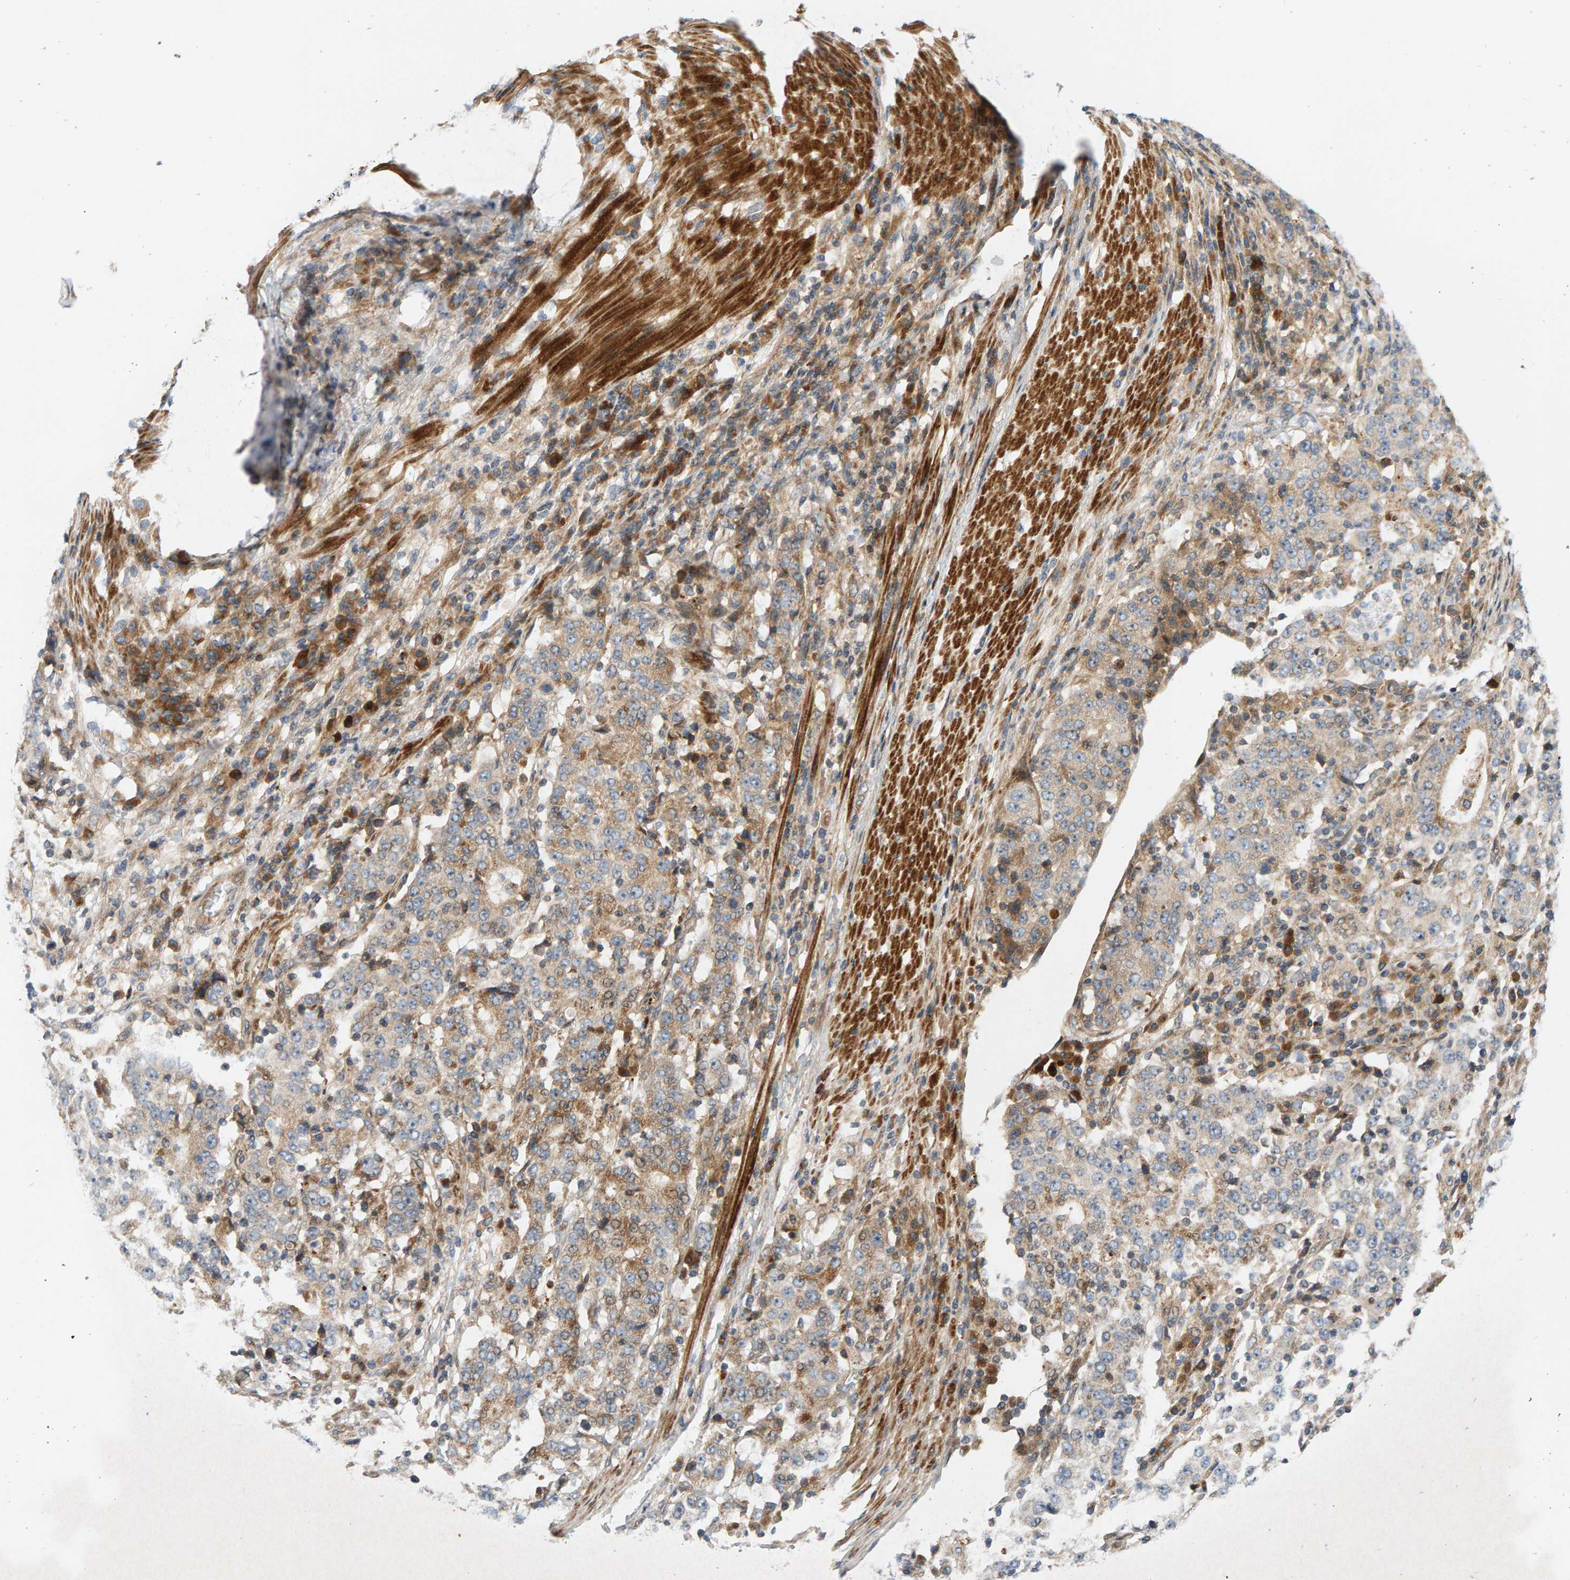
{"staining": {"intensity": "weak", "quantity": "<25%", "location": "cytoplasmic/membranous"}, "tissue": "stomach cancer", "cell_type": "Tumor cells", "image_type": "cancer", "snomed": [{"axis": "morphology", "description": "Adenocarcinoma, NOS"}, {"axis": "topography", "description": "Stomach"}], "caption": "Immunohistochemistry histopathology image of neoplastic tissue: adenocarcinoma (stomach) stained with DAB (3,3'-diaminobenzidine) exhibits no significant protein expression in tumor cells.", "gene": "BAHCC1", "patient": {"sex": "male", "age": 59}}